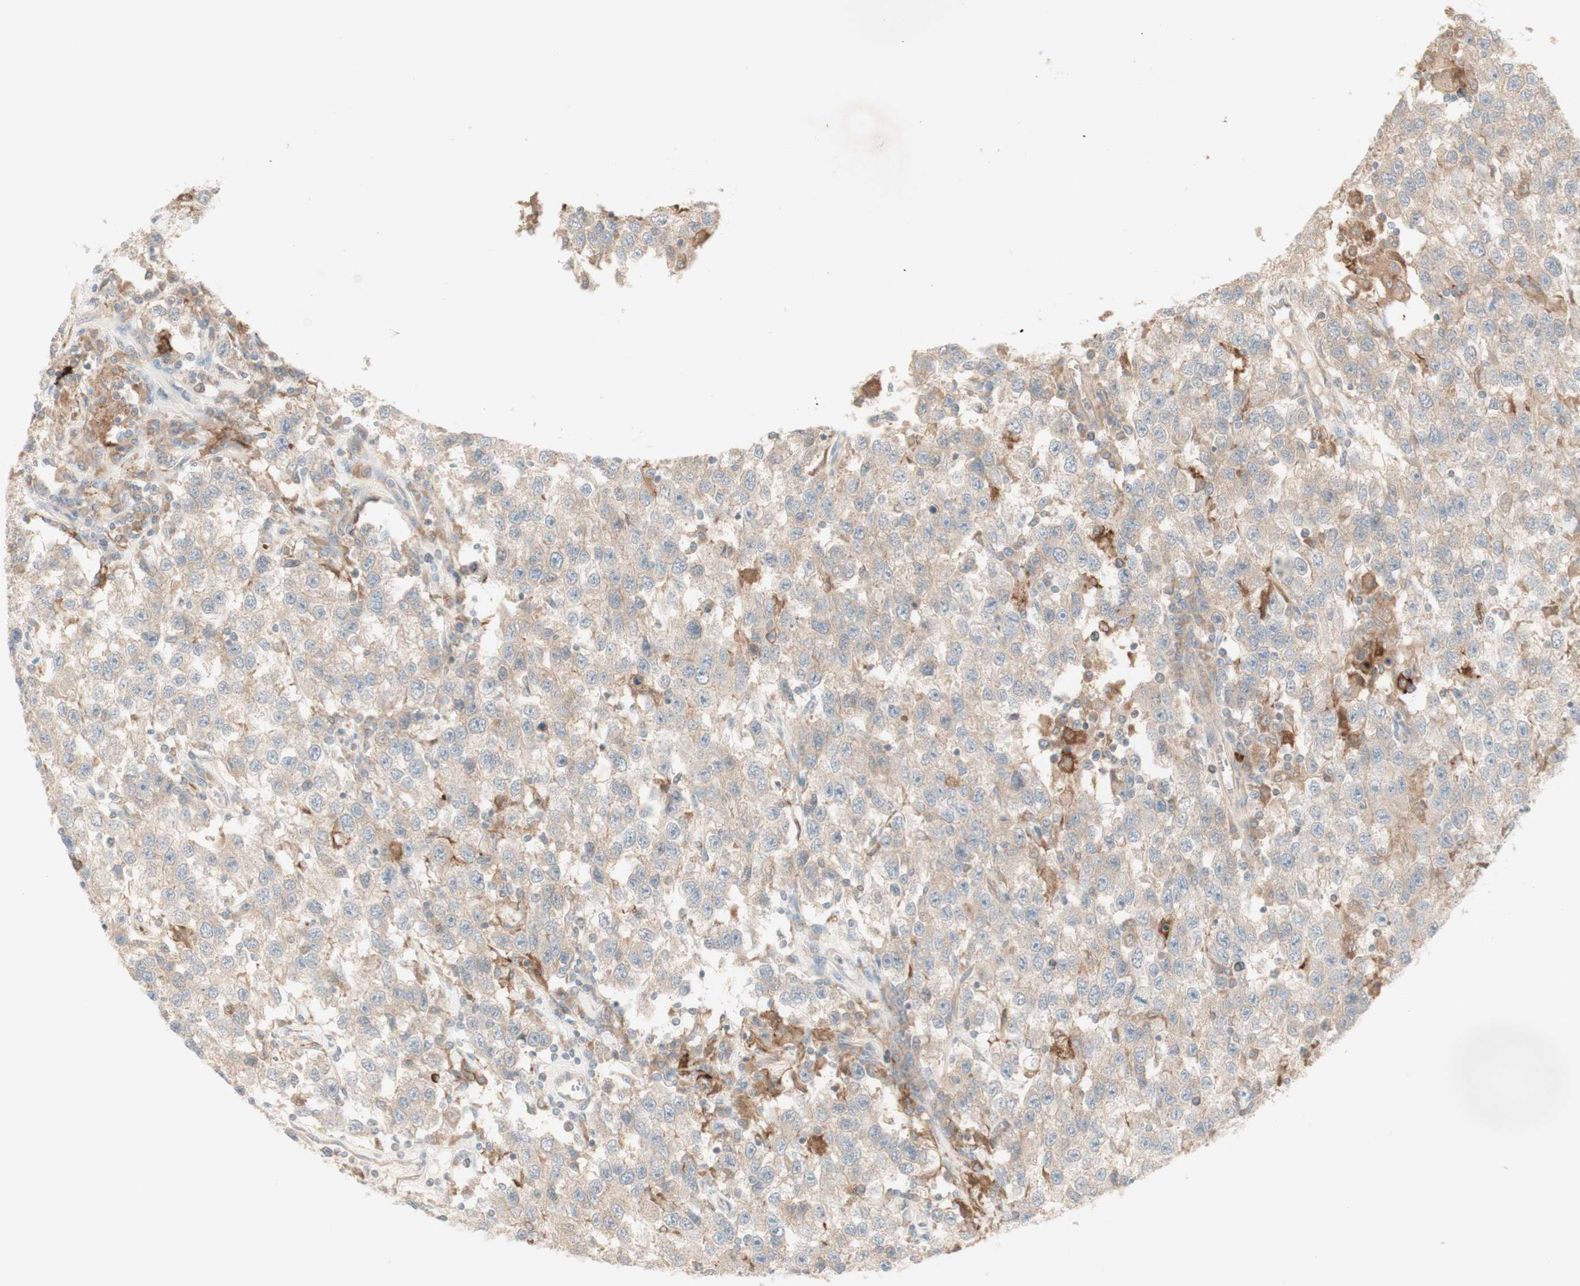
{"staining": {"intensity": "weak", "quantity": ">75%", "location": "cytoplasmic/membranous"}, "tissue": "testis cancer", "cell_type": "Tumor cells", "image_type": "cancer", "snomed": [{"axis": "morphology", "description": "Seminoma, NOS"}, {"axis": "topography", "description": "Testis"}], "caption": "Approximately >75% of tumor cells in testis seminoma demonstrate weak cytoplasmic/membranous protein expression as visualized by brown immunohistochemical staining.", "gene": "PTGER4", "patient": {"sex": "male", "age": 41}}